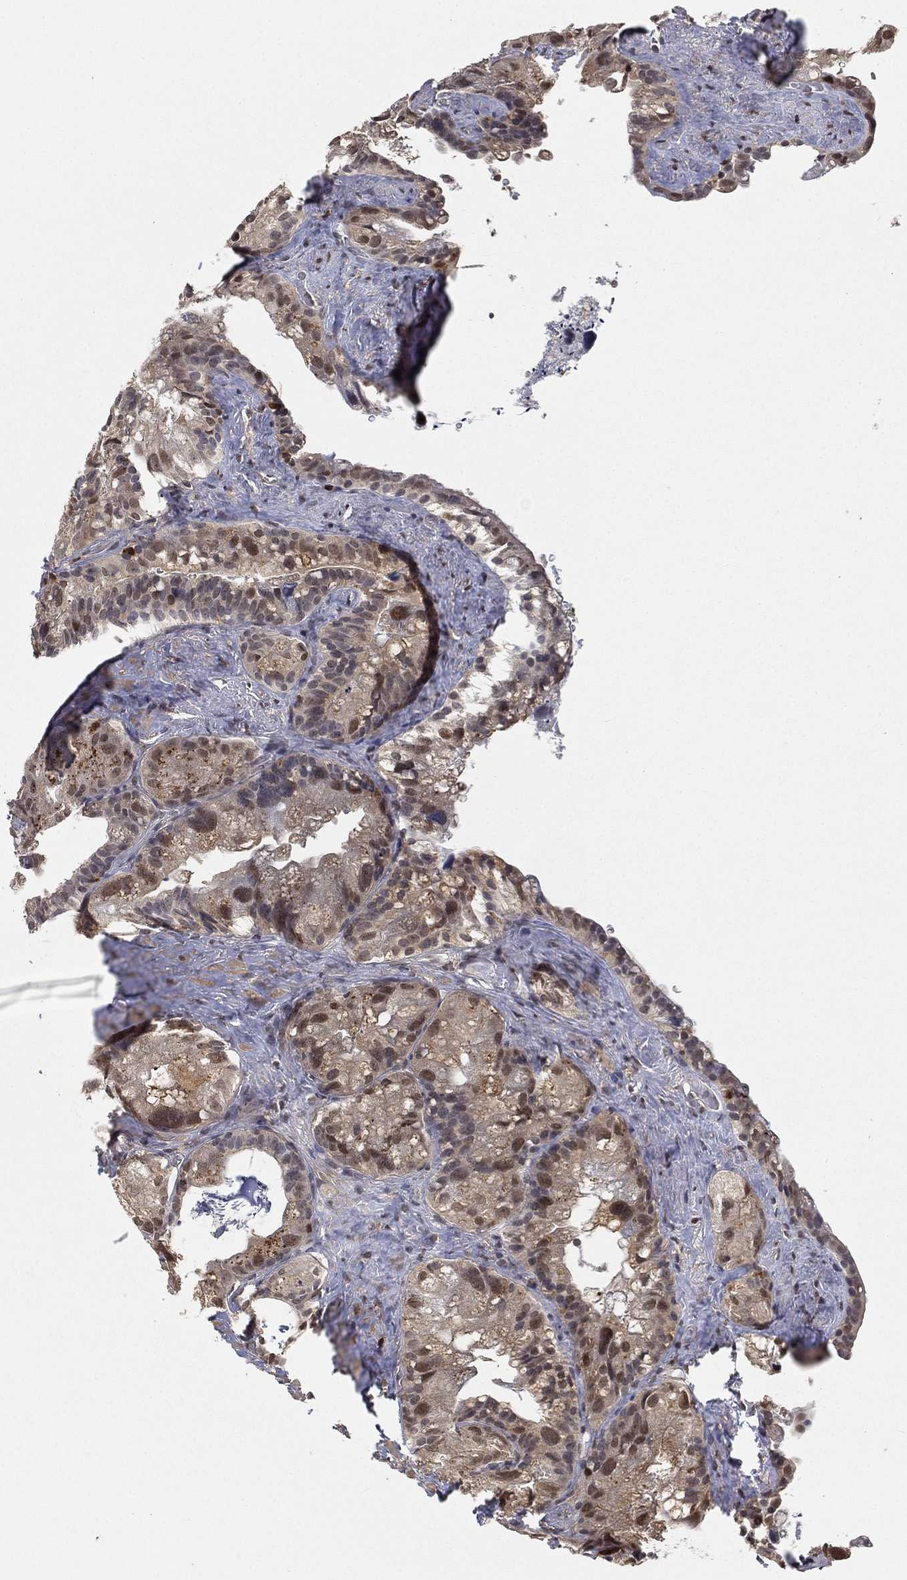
{"staining": {"intensity": "negative", "quantity": "none", "location": "none"}, "tissue": "seminal vesicle", "cell_type": "Glandular cells", "image_type": "normal", "snomed": [{"axis": "morphology", "description": "Normal tissue, NOS"}, {"axis": "topography", "description": "Seminal veicle"}], "caption": "A micrograph of human seminal vesicle is negative for staining in glandular cells. The staining was performed using DAB (3,3'-diaminobenzidine) to visualize the protein expression in brown, while the nuclei were stained in blue with hematoxylin (Magnification: 20x).", "gene": "WDR26", "patient": {"sex": "male", "age": 72}}